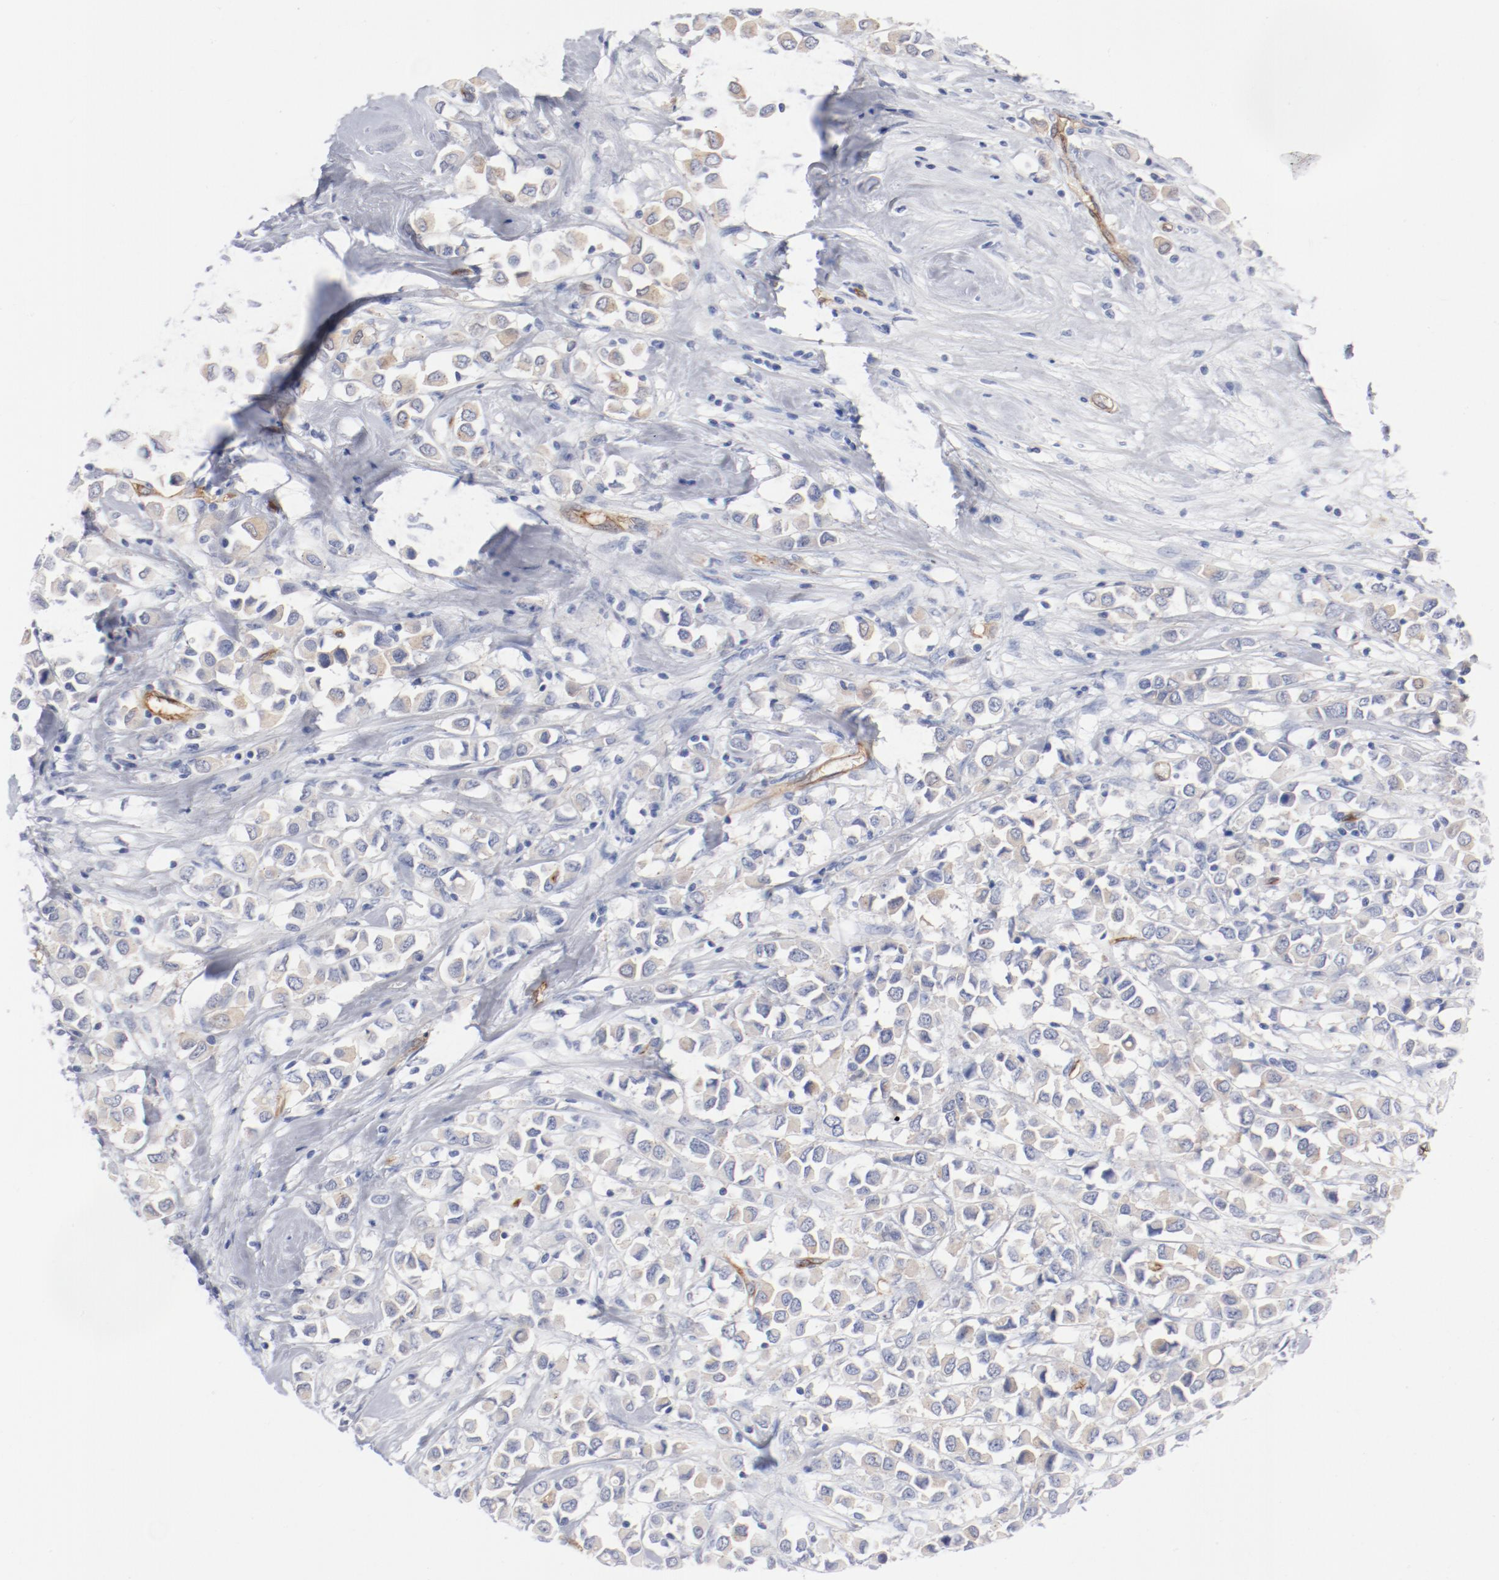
{"staining": {"intensity": "moderate", "quantity": ">75%", "location": "cytoplasmic/membranous"}, "tissue": "breast cancer", "cell_type": "Tumor cells", "image_type": "cancer", "snomed": [{"axis": "morphology", "description": "Duct carcinoma"}, {"axis": "topography", "description": "Breast"}], "caption": "Breast cancer tissue shows moderate cytoplasmic/membranous expression in approximately >75% of tumor cells", "gene": "SHANK3", "patient": {"sex": "female", "age": 61}}